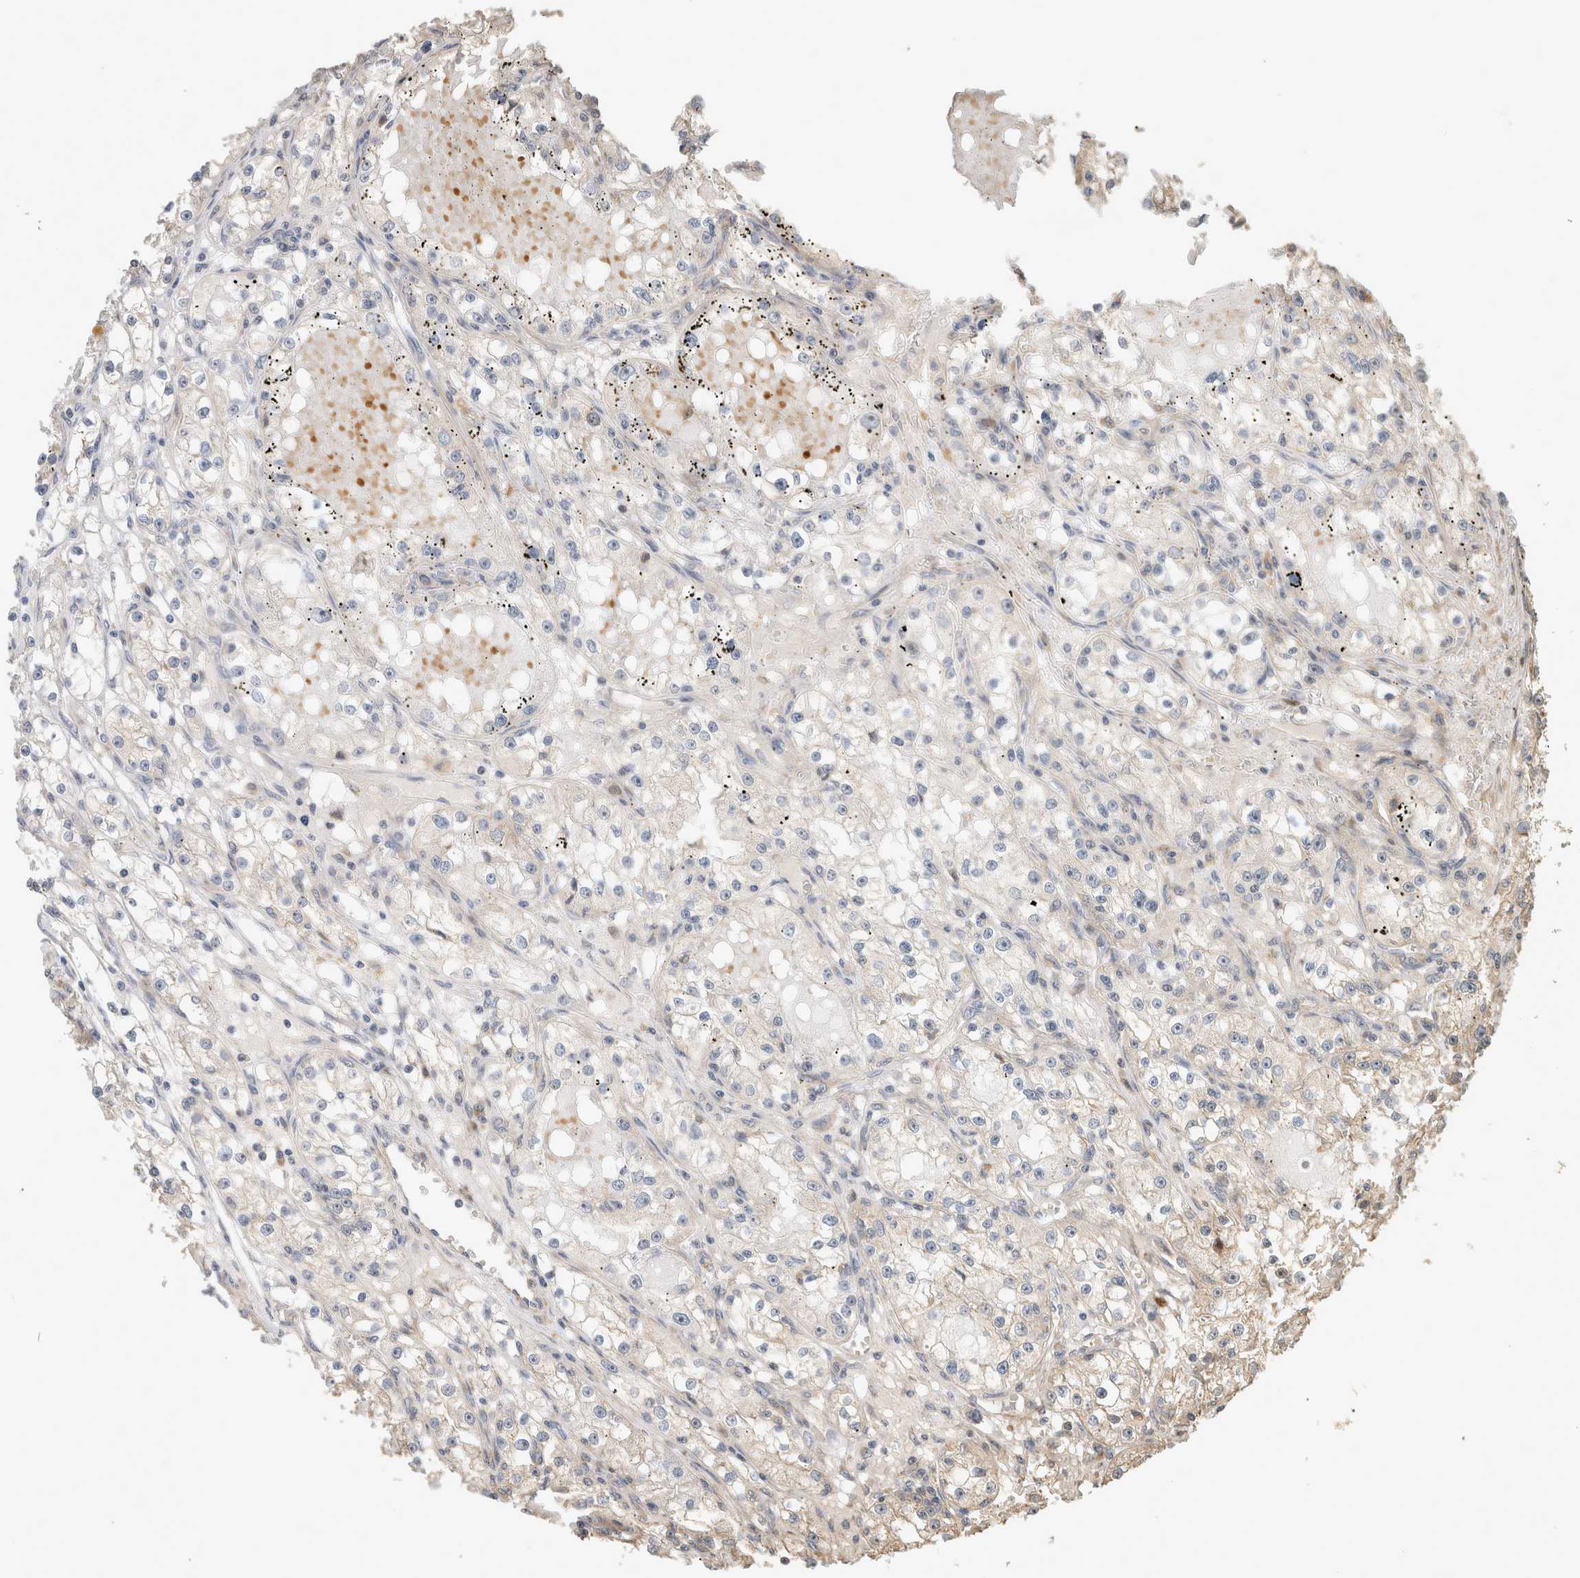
{"staining": {"intensity": "weak", "quantity": "<25%", "location": "cytoplasmic/membranous"}, "tissue": "renal cancer", "cell_type": "Tumor cells", "image_type": "cancer", "snomed": [{"axis": "morphology", "description": "Adenocarcinoma, NOS"}, {"axis": "topography", "description": "Kidney"}], "caption": "Immunohistochemistry (IHC) photomicrograph of human renal cancer (adenocarcinoma) stained for a protein (brown), which reveals no positivity in tumor cells.", "gene": "PCDHB15", "patient": {"sex": "male", "age": 56}}